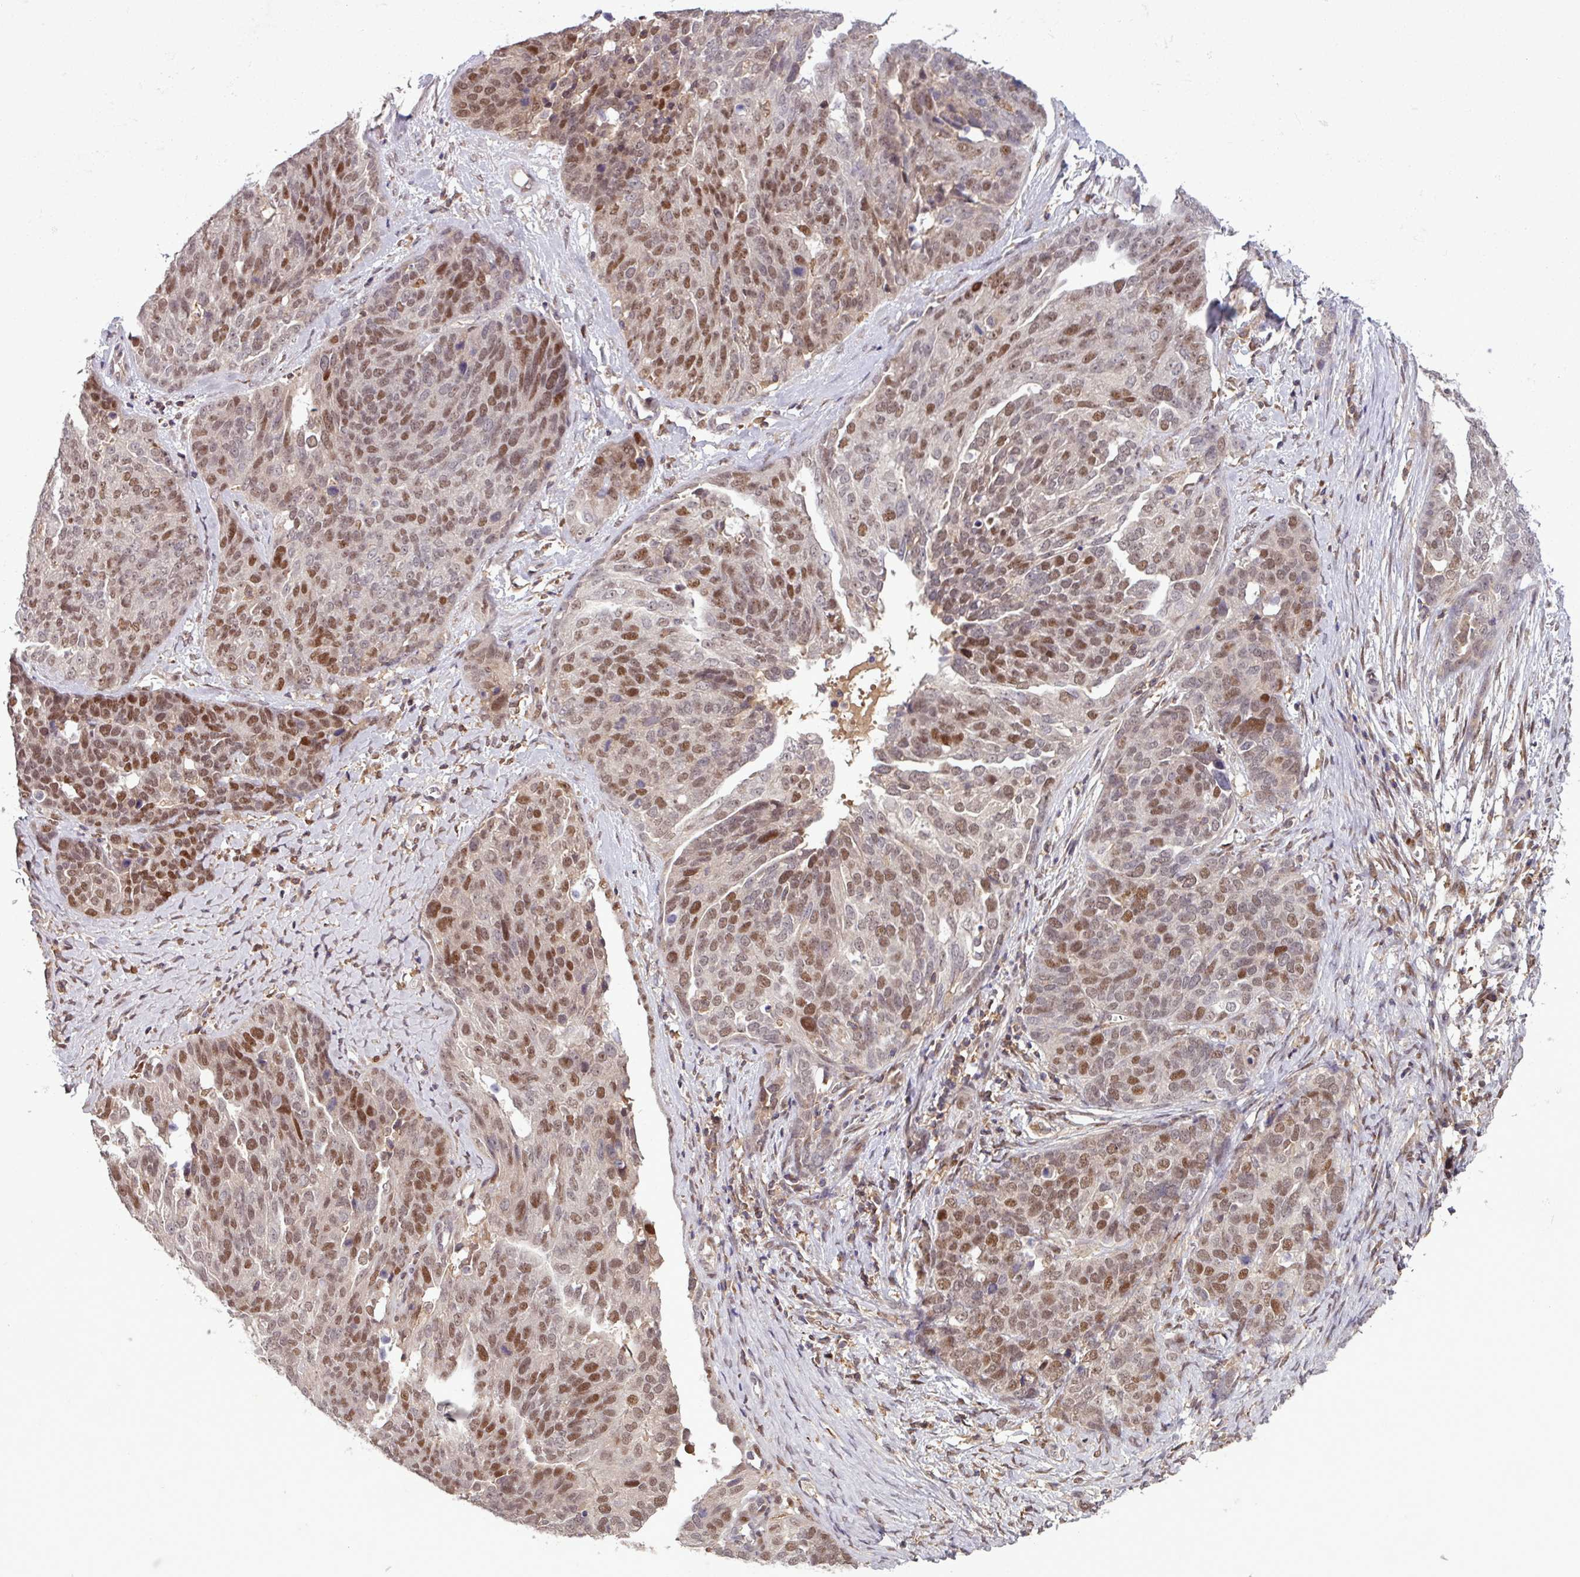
{"staining": {"intensity": "moderate", "quantity": ">75%", "location": "nuclear"}, "tissue": "ovarian cancer", "cell_type": "Tumor cells", "image_type": "cancer", "snomed": [{"axis": "morphology", "description": "Cystadenocarcinoma, serous, NOS"}, {"axis": "topography", "description": "Ovary"}], "caption": "An image of human ovarian cancer stained for a protein demonstrates moderate nuclear brown staining in tumor cells.", "gene": "PRRX1", "patient": {"sex": "female", "age": 44}}